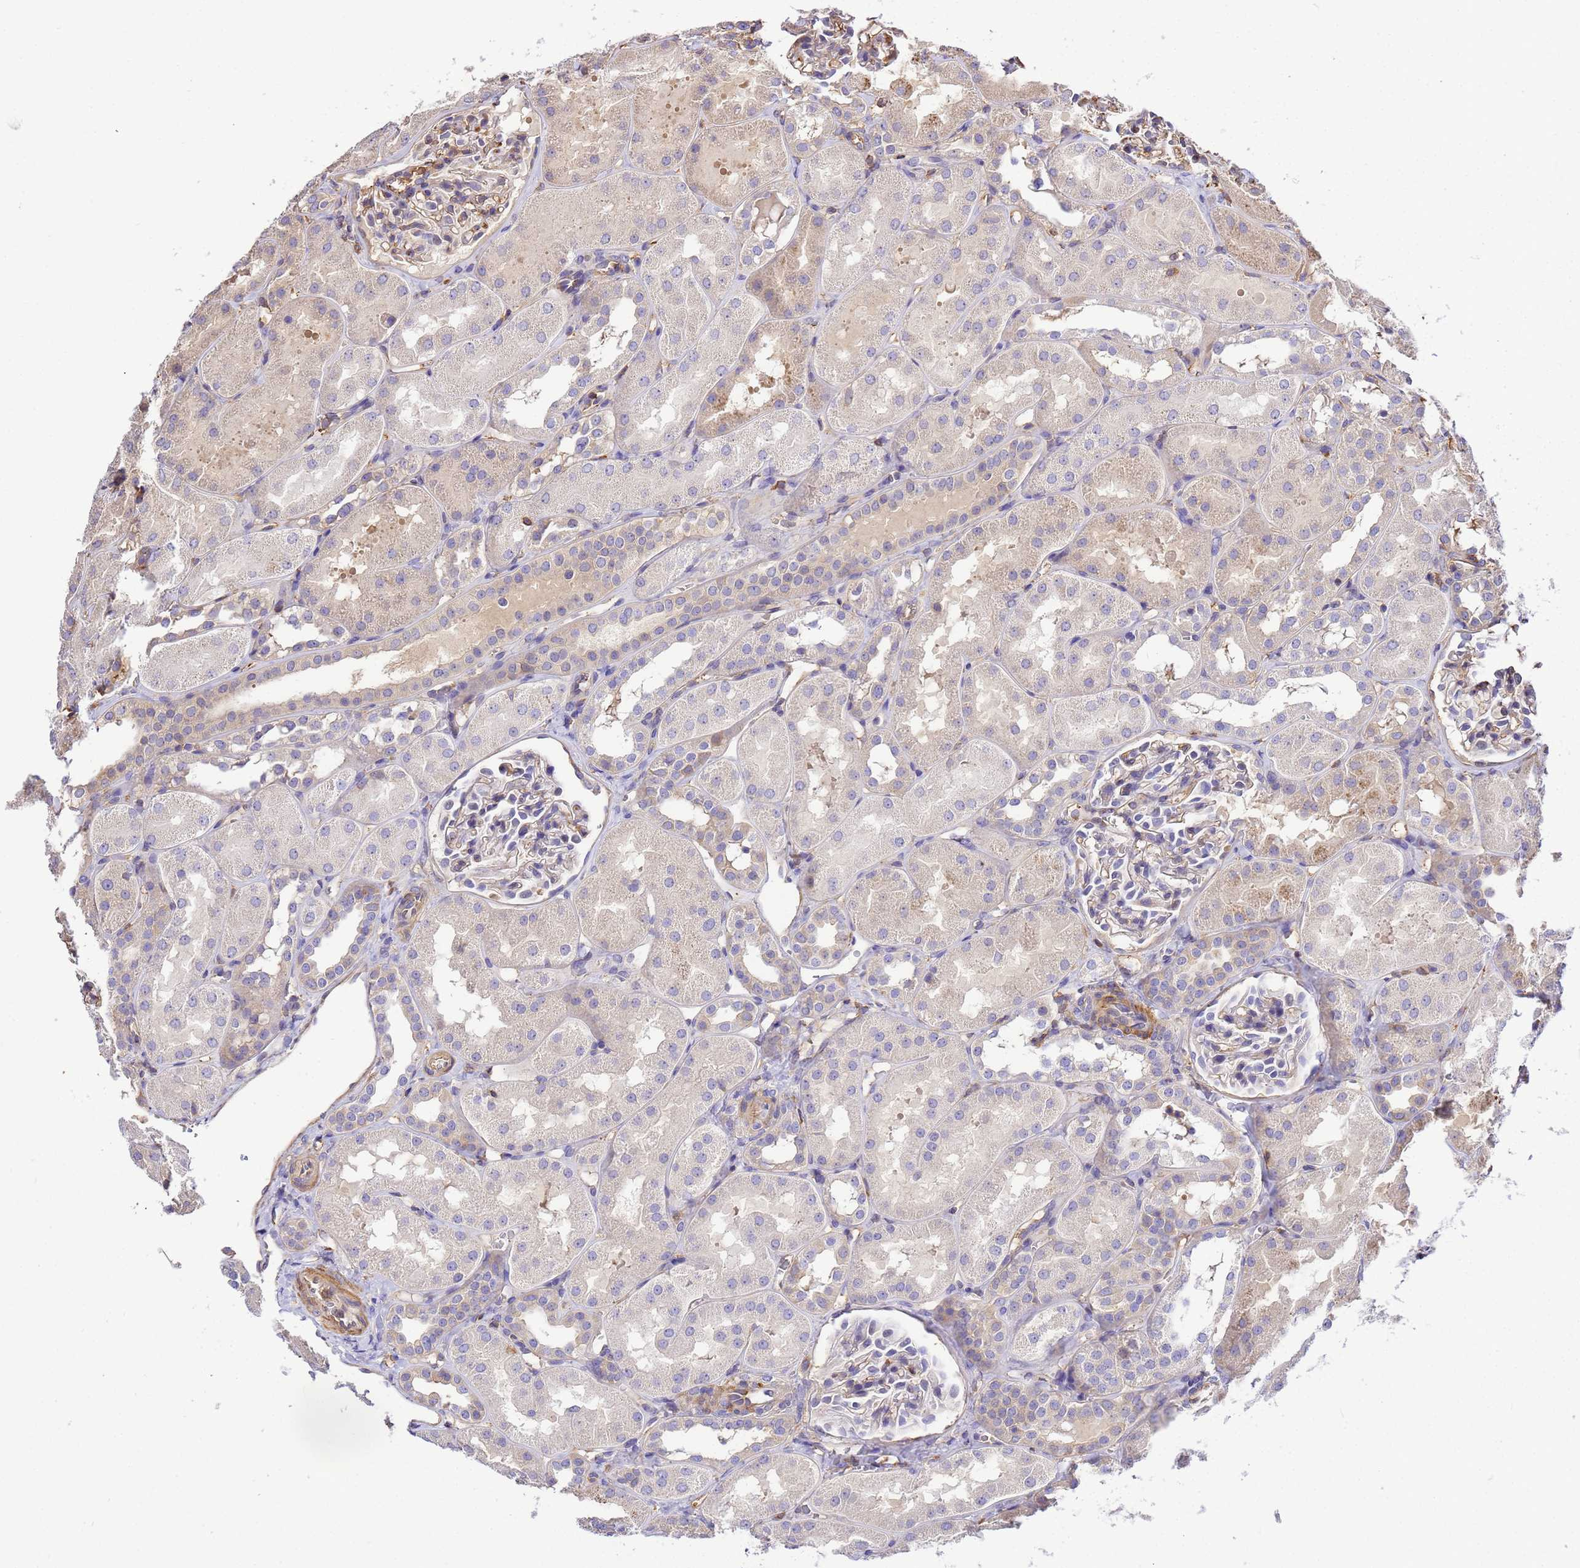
{"staining": {"intensity": "weak", "quantity": "25%-75%", "location": "cytoplasmic/membranous"}, "tissue": "kidney", "cell_type": "Cells in glomeruli", "image_type": "normal", "snomed": [{"axis": "morphology", "description": "Normal tissue, NOS"}, {"axis": "topography", "description": "Kidney"}, {"axis": "topography", "description": "Urinary bladder"}], "caption": "The image reveals staining of unremarkable kidney, revealing weak cytoplasmic/membranous protein staining (brown color) within cells in glomeruli.", "gene": "WDR64", "patient": {"sex": "male", "age": 16}}